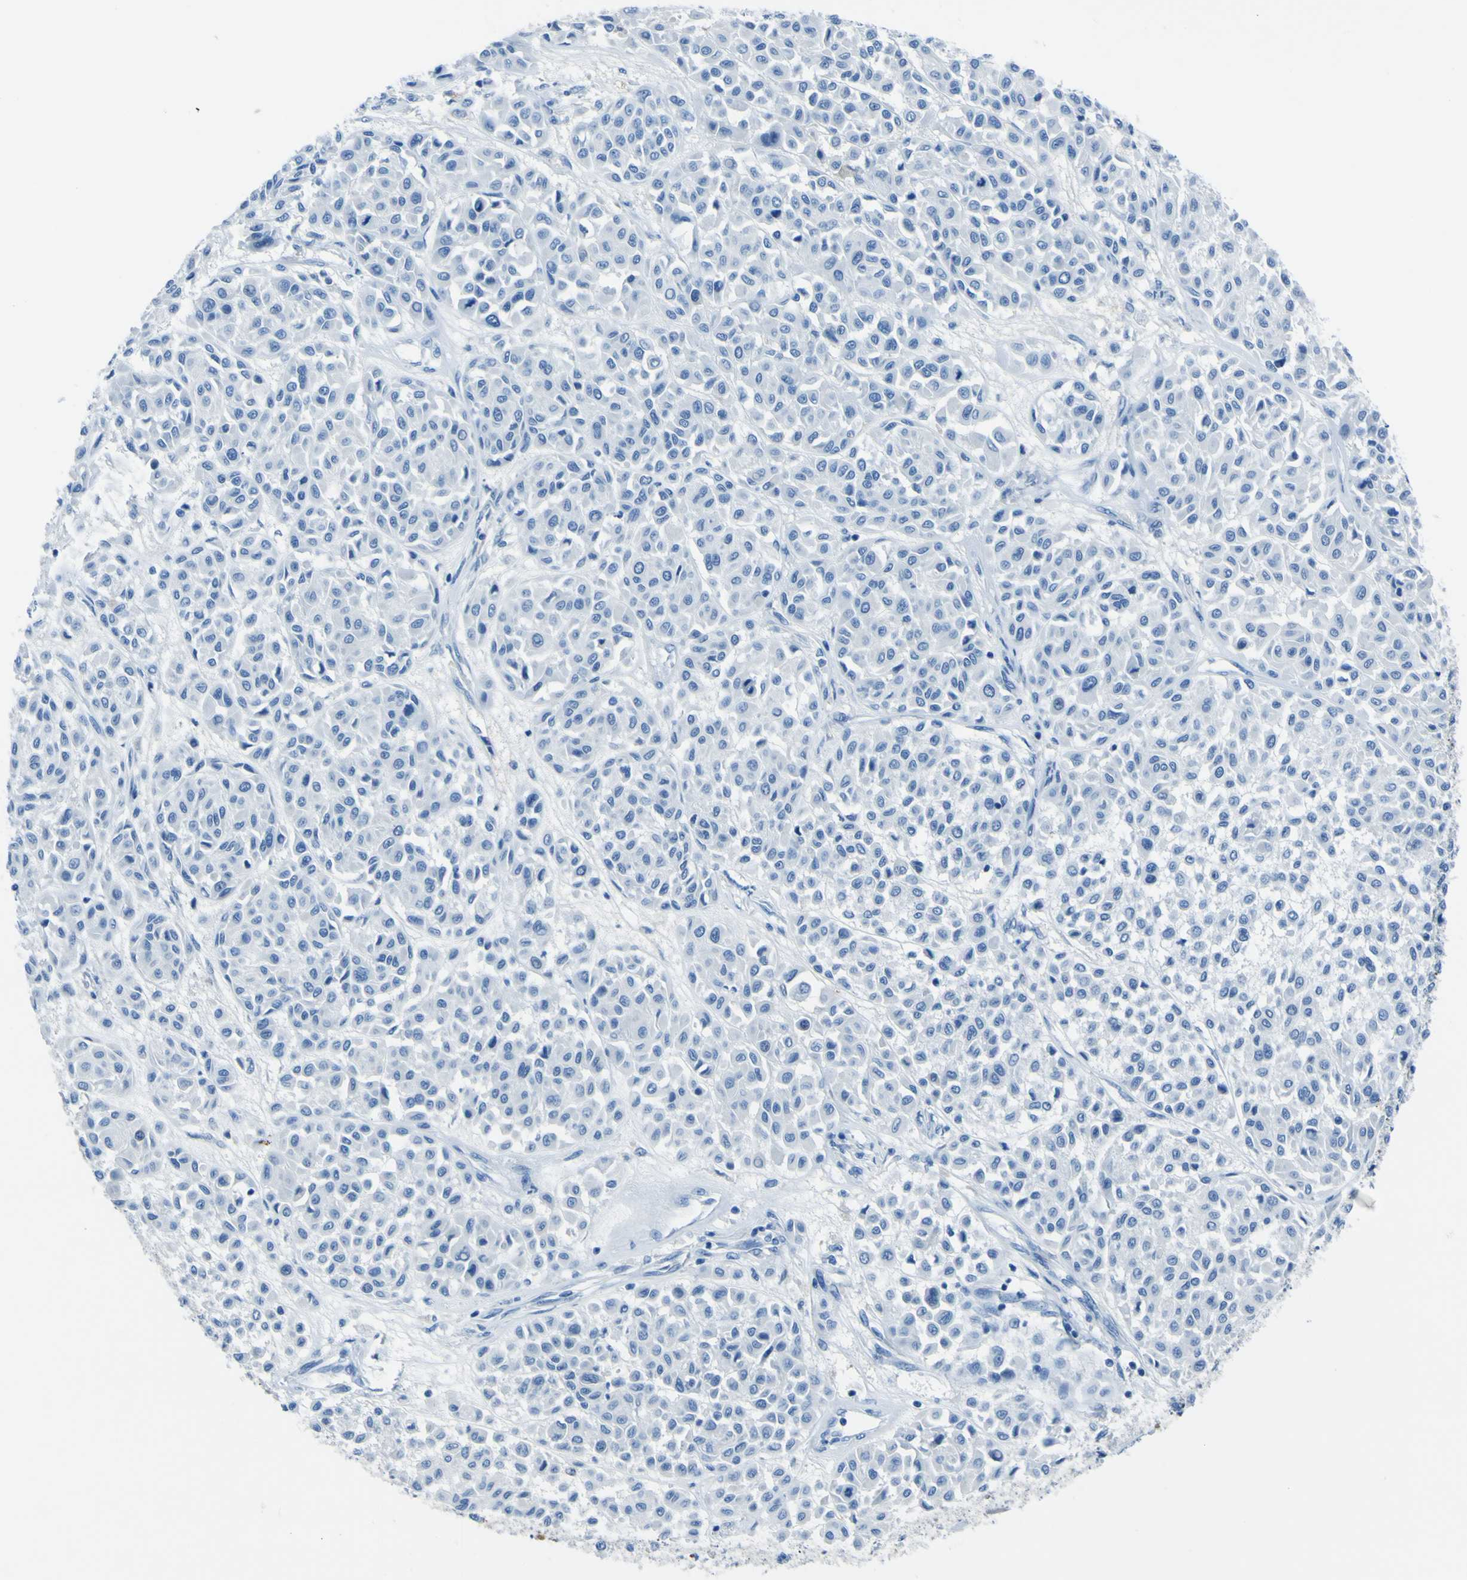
{"staining": {"intensity": "negative", "quantity": "none", "location": "none"}, "tissue": "melanoma", "cell_type": "Tumor cells", "image_type": "cancer", "snomed": [{"axis": "morphology", "description": "Malignant melanoma, Metastatic site"}, {"axis": "topography", "description": "Soft tissue"}], "caption": "IHC histopathology image of neoplastic tissue: human malignant melanoma (metastatic site) stained with DAB displays no significant protein positivity in tumor cells. (Stains: DAB (3,3'-diaminobenzidine) immunohistochemistry (IHC) with hematoxylin counter stain, Microscopy: brightfield microscopy at high magnification).", "gene": "PHKG1", "patient": {"sex": "male", "age": 41}}